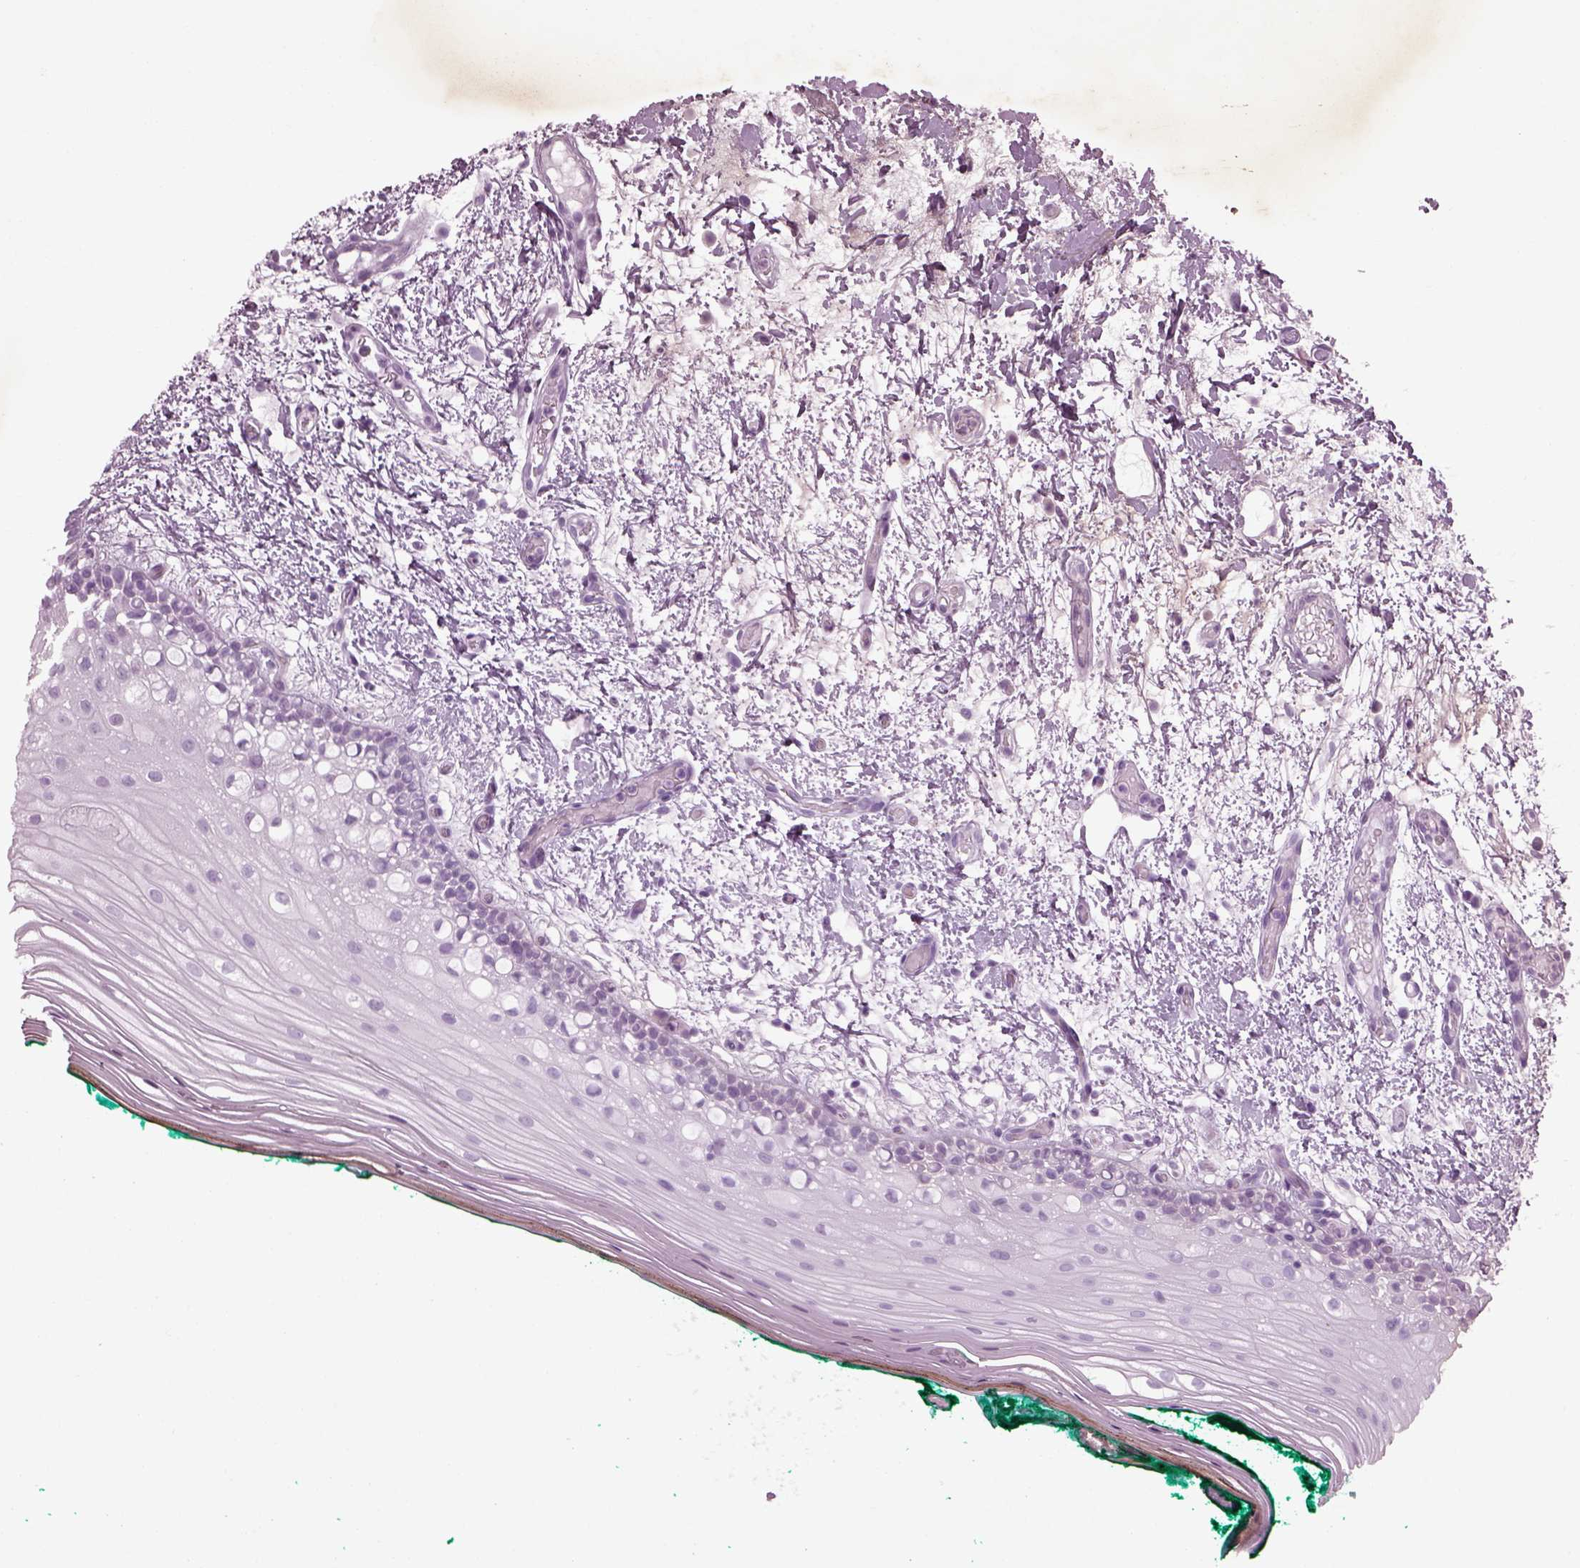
{"staining": {"intensity": "negative", "quantity": "none", "location": "none"}, "tissue": "oral mucosa", "cell_type": "Squamous epithelial cells", "image_type": "normal", "snomed": [{"axis": "morphology", "description": "Normal tissue, NOS"}, {"axis": "topography", "description": "Oral tissue"}], "caption": "Immunohistochemistry micrograph of benign human oral mucosa stained for a protein (brown), which demonstrates no positivity in squamous epithelial cells. Brightfield microscopy of immunohistochemistry stained with DAB (brown) and hematoxylin (blue), captured at high magnification.", "gene": "CABP5", "patient": {"sex": "female", "age": 83}}